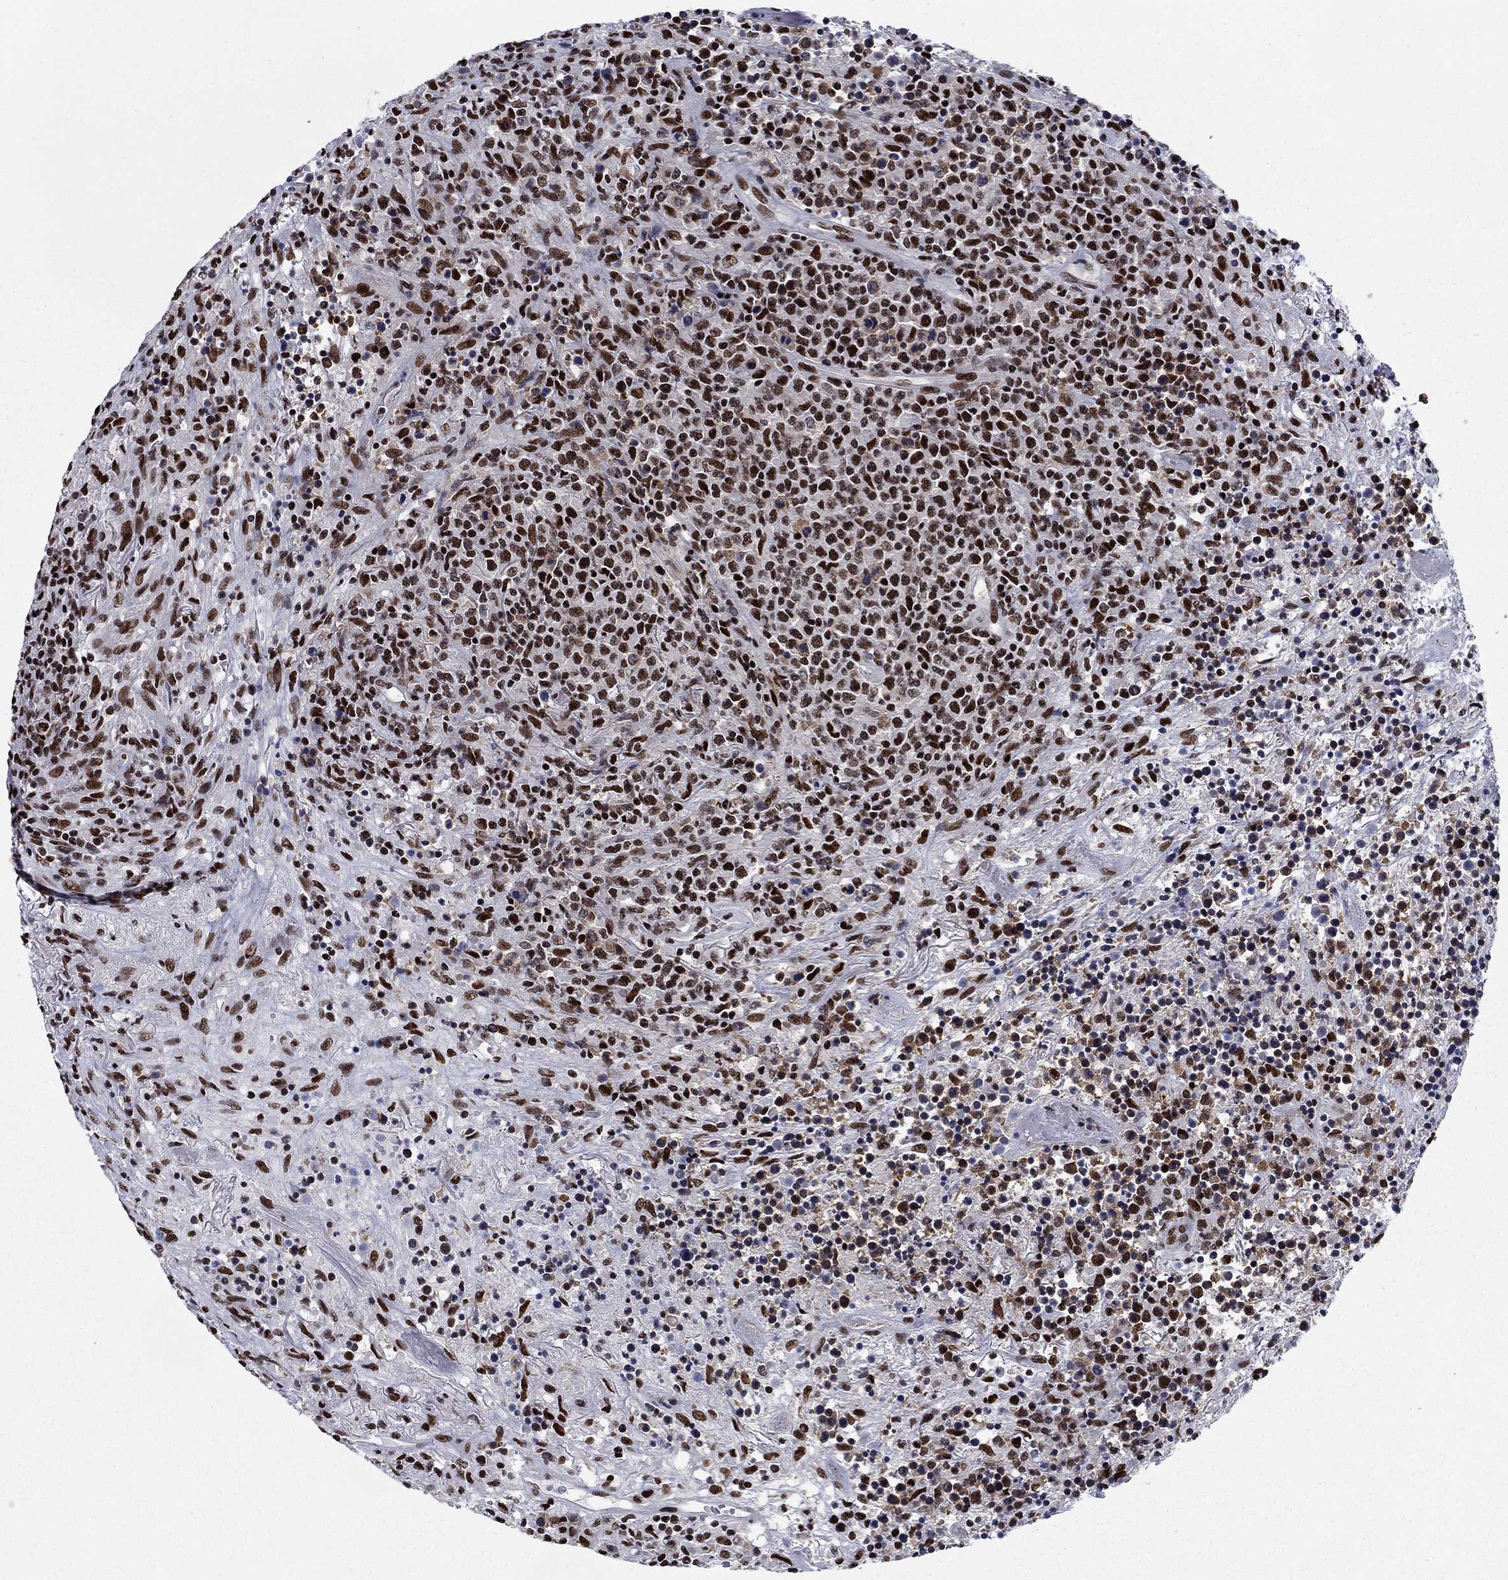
{"staining": {"intensity": "strong", "quantity": ">75%", "location": "nuclear"}, "tissue": "lymphoma", "cell_type": "Tumor cells", "image_type": "cancer", "snomed": [{"axis": "morphology", "description": "Malignant lymphoma, non-Hodgkin's type, High grade"}, {"axis": "topography", "description": "Lung"}], "caption": "Immunohistochemistry (IHC) of lymphoma demonstrates high levels of strong nuclear positivity in about >75% of tumor cells.", "gene": "RPRD1B", "patient": {"sex": "male", "age": 79}}